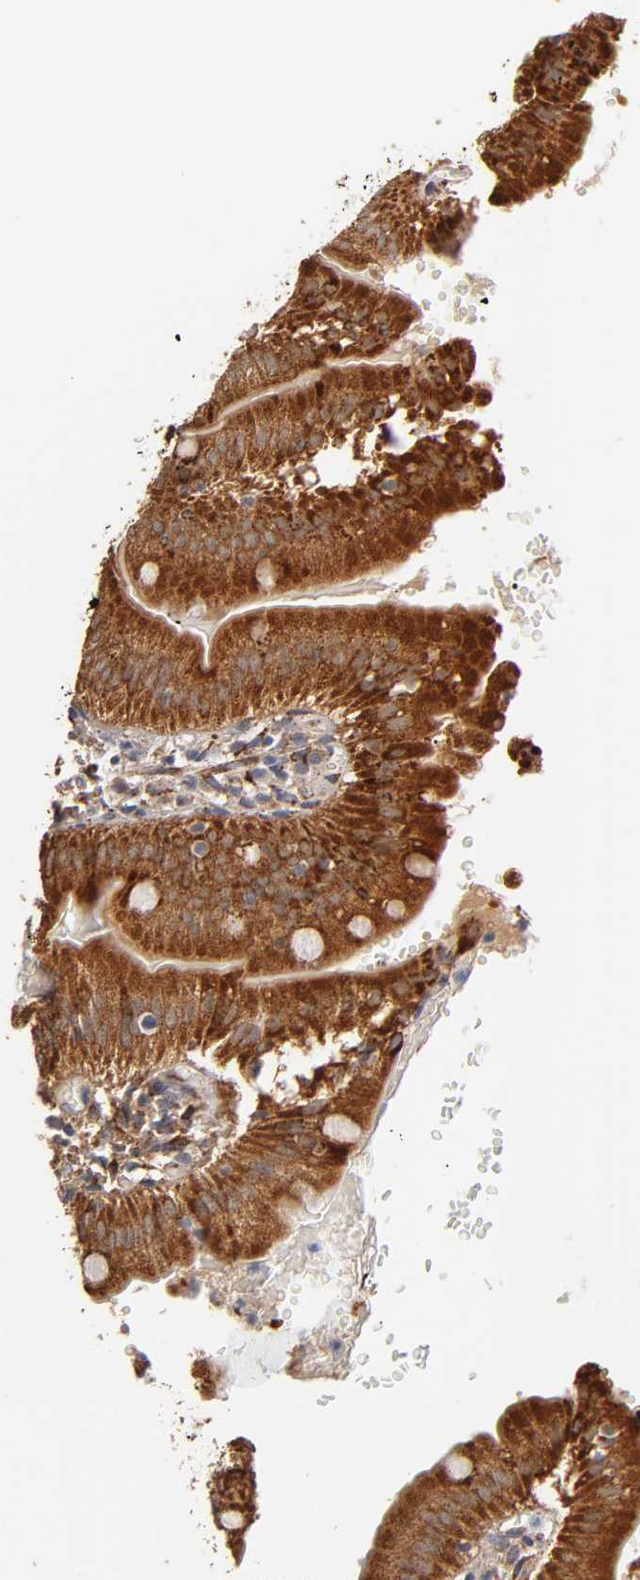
{"staining": {"intensity": "strong", "quantity": ">75%", "location": "cytoplasmic/membranous"}, "tissue": "small intestine", "cell_type": "Glandular cells", "image_type": "normal", "snomed": [{"axis": "morphology", "description": "Normal tissue, NOS"}, {"axis": "topography", "description": "Small intestine"}], "caption": "Immunohistochemistry (IHC) (DAB (3,3'-diaminobenzidine)) staining of unremarkable human small intestine exhibits strong cytoplasmic/membranous protein expression in about >75% of glandular cells. (DAB IHC with brightfield microscopy, high magnification).", "gene": "ISG15", "patient": {"sex": "male", "age": 71}}